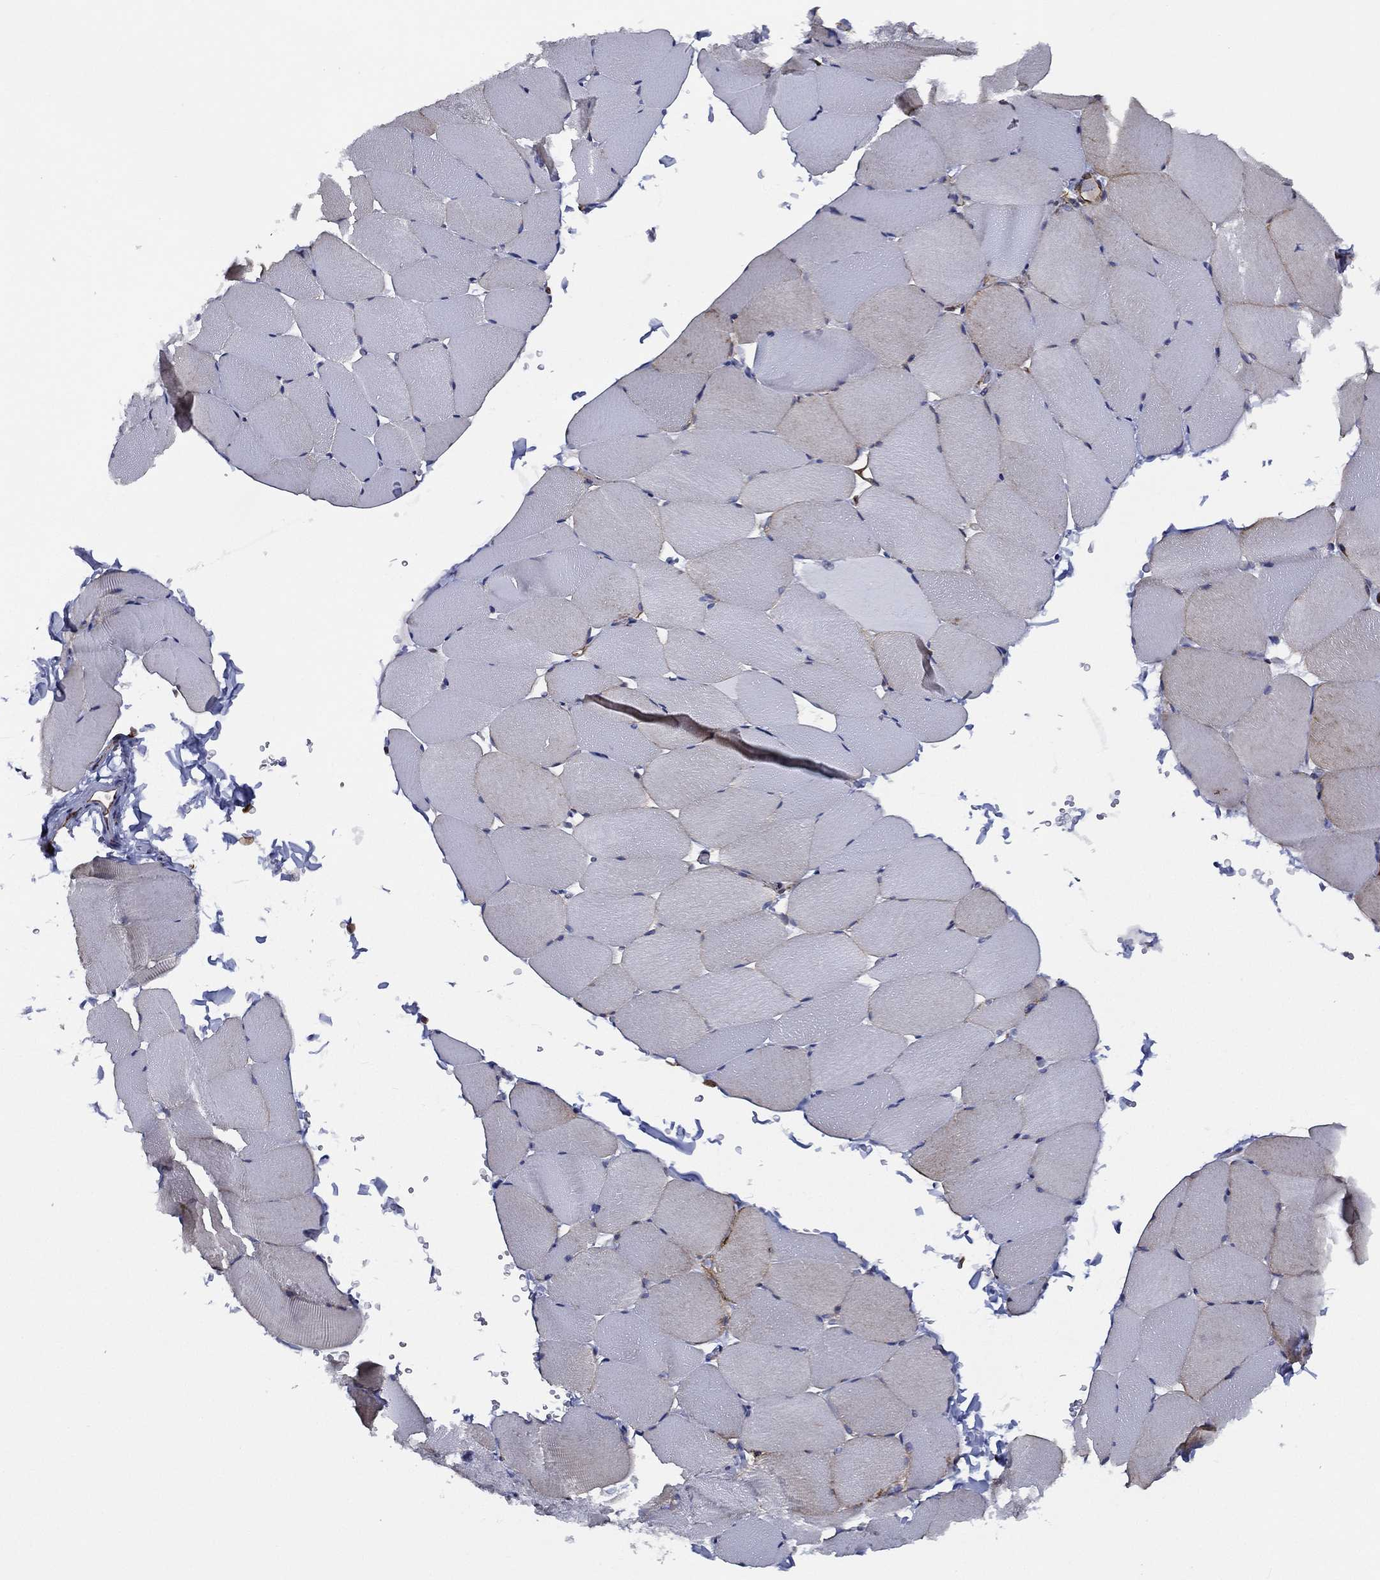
{"staining": {"intensity": "weak", "quantity": "<25%", "location": "cytoplasmic/membranous"}, "tissue": "skeletal muscle", "cell_type": "Myocytes", "image_type": "normal", "snomed": [{"axis": "morphology", "description": "Normal tissue, NOS"}, {"axis": "topography", "description": "Skeletal muscle"}], "caption": "Immunohistochemistry (IHC) of unremarkable skeletal muscle displays no expression in myocytes.", "gene": "MAS1", "patient": {"sex": "female", "age": 37}}